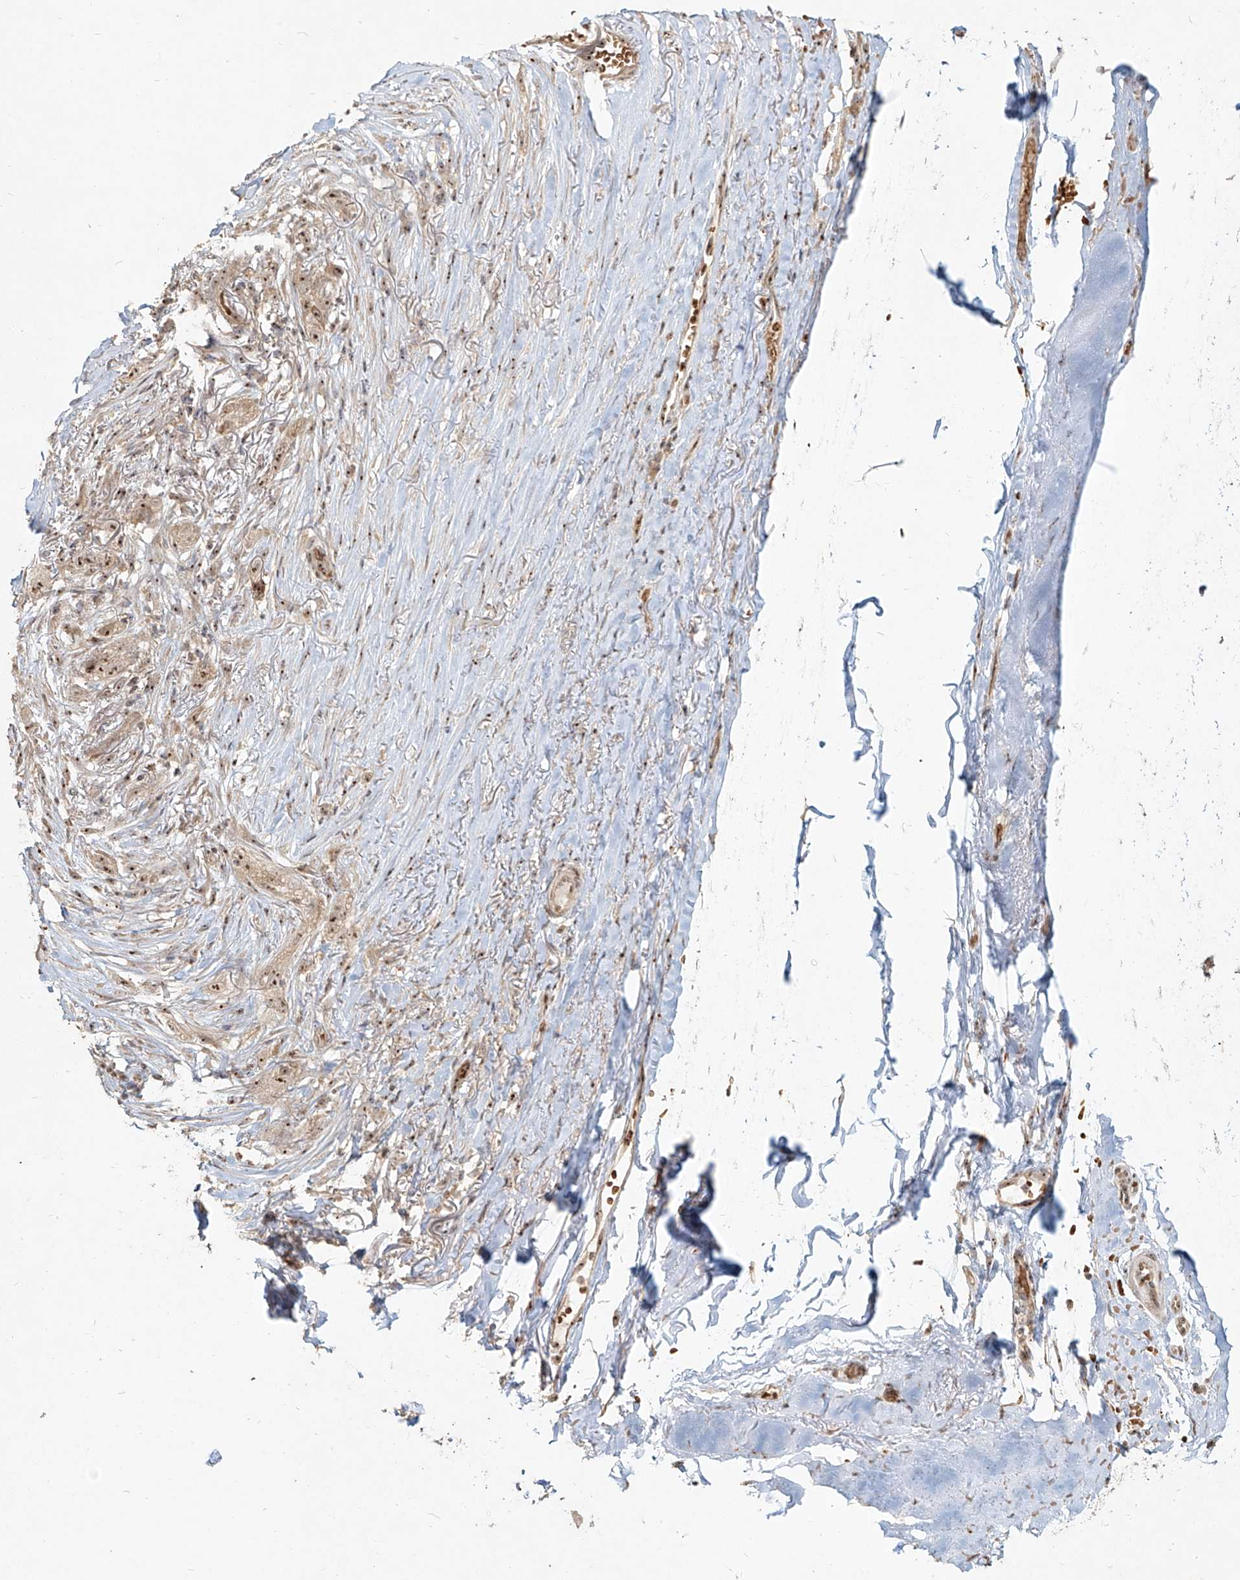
{"staining": {"intensity": "moderate", "quantity": ">75%", "location": "nuclear"}, "tissue": "adipose tissue", "cell_type": "Adipocytes", "image_type": "normal", "snomed": [{"axis": "morphology", "description": "Normal tissue, NOS"}, {"axis": "morphology", "description": "Basal cell carcinoma"}, {"axis": "topography", "description": "Skin"}], "caption": "Protein expression analysis of normal adipose tissue exhibits moderate nuclear expression in about >75% of adipocytes.", "gene": "BYSL", "patient": {"sex": "female", "age": 89}}